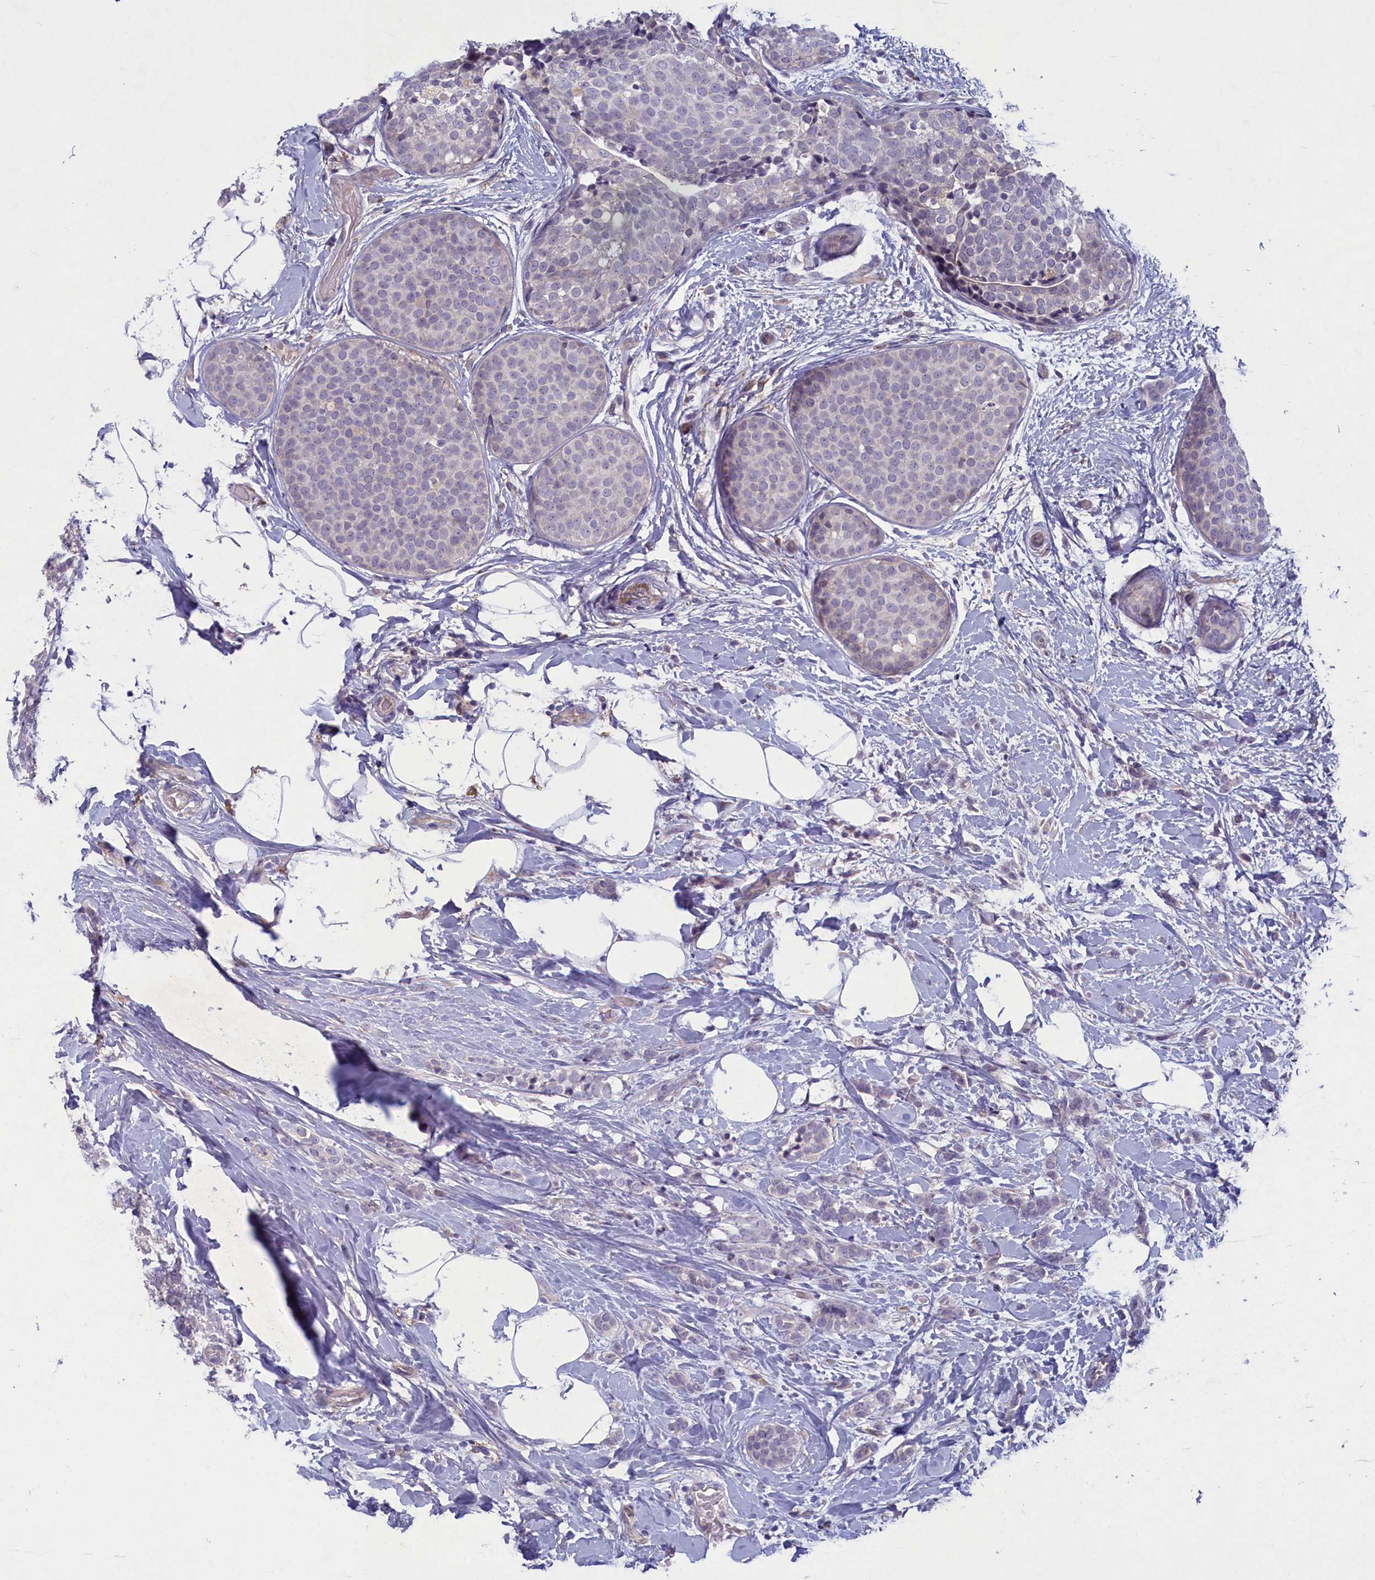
{"staining": {"intensity": "negative", "quantity": "none", "location": "none"}, "tissue": "breast cancer", "cell_type": "Tumor cells", "image_type": "cancer", "snomed": [{"axis": "morphology", "description": "Lobular carcinoma, in situ"}, {"axis": "morphology", "description": "Lobular carcinoma"}, {"axis": "topography", "description": "Breast"}], "caption": "IHC image of neoplastic tissue: human lobular carcinoma in situ (breast) stained with DAB displays no significant protein positivity in tumor cells.", "gene": "PLEKHG6", "patient": {"sex": "female", "age": 41}}